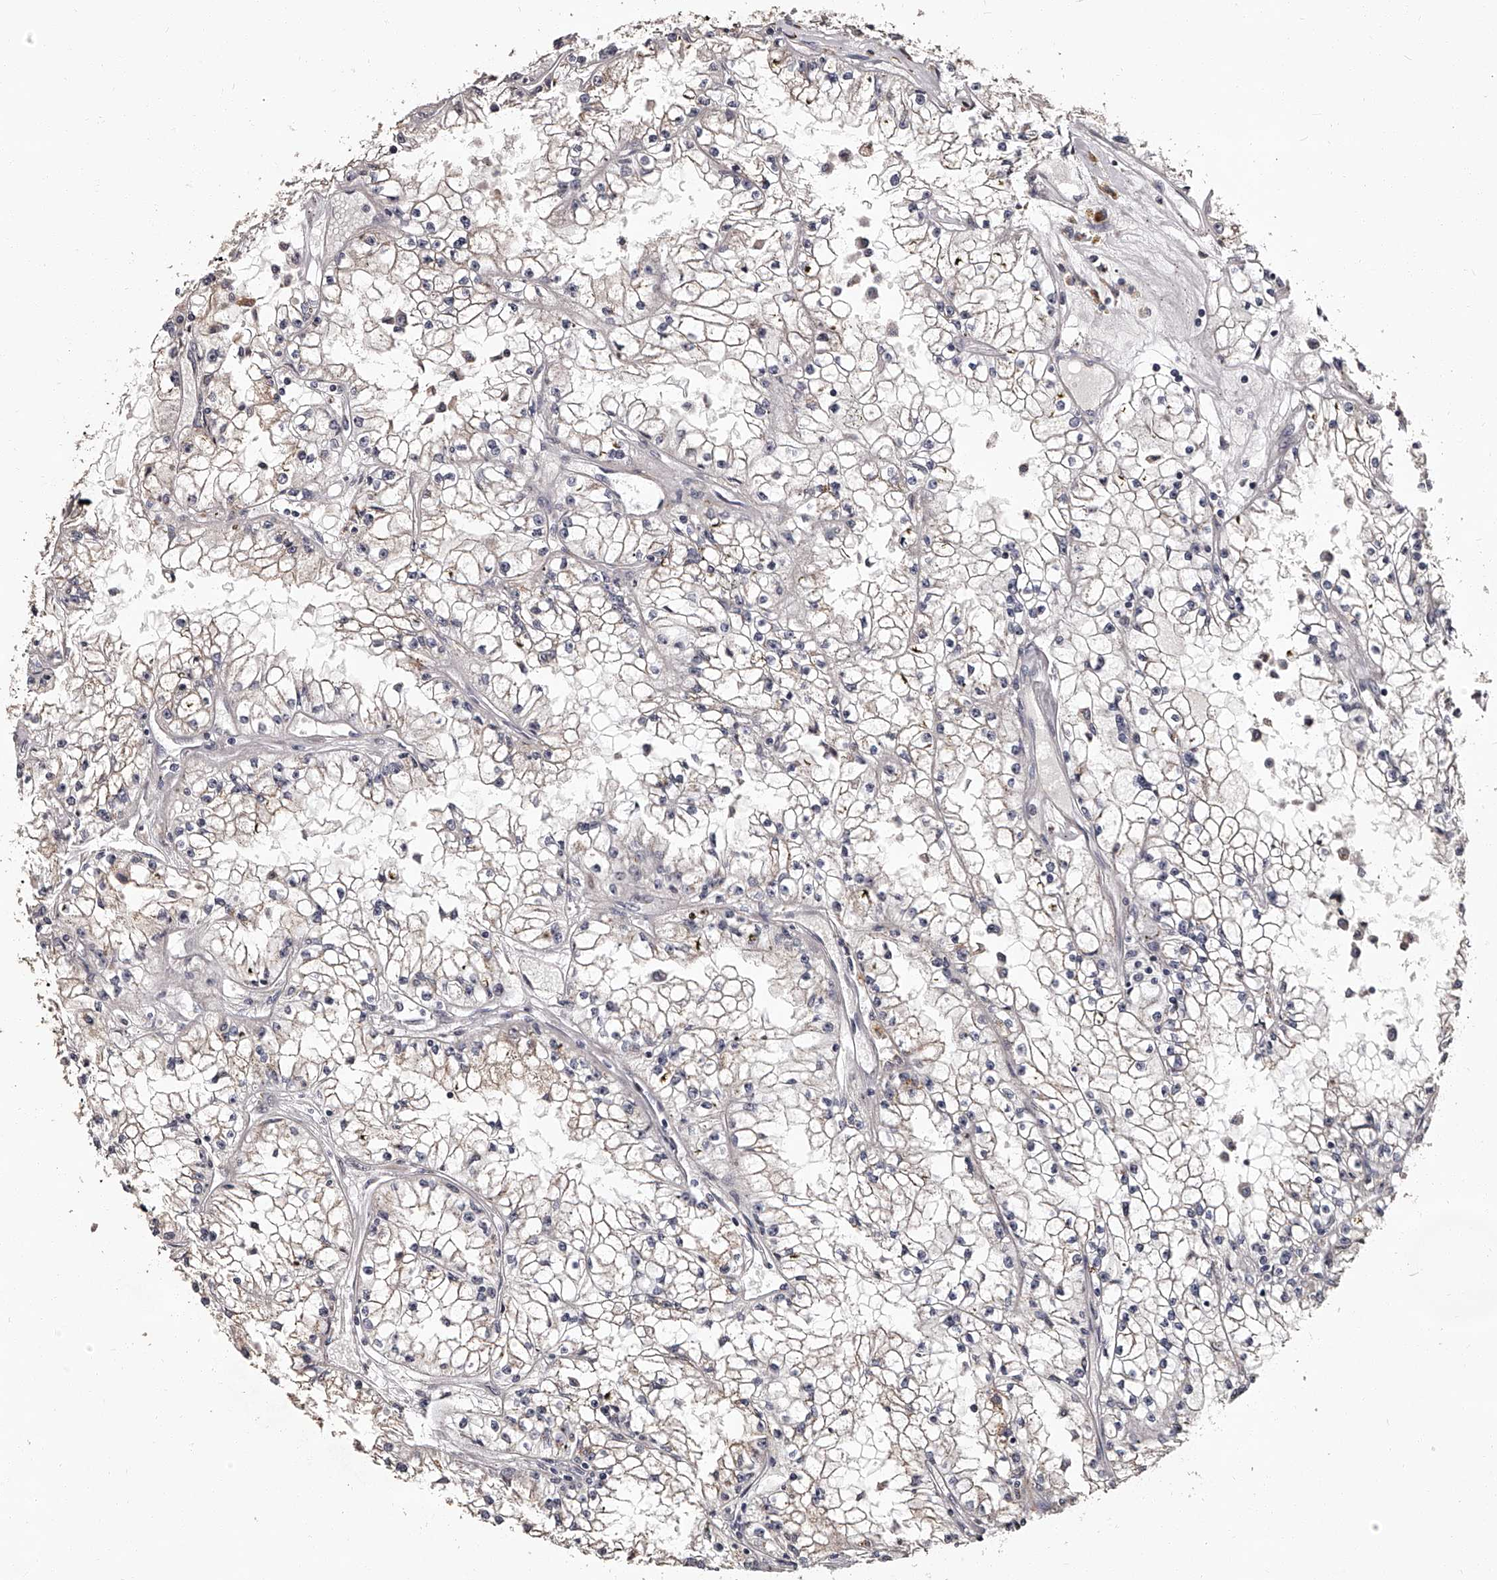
{"staining": {"intensity": "negative", "quantity": "none", "location": "none"}, "tissue": "renal cancer", "cell_type": "Tumor cells", "image_type": "cancer", "snomed": [{"axis": "morphology", "description": "Adenocarcinoma, NOS"}, {"axis": "topography", "description": "Kidney"}], "caption": "Renal cancer (adenocarcinoma) was stained to show a protein in brown. There is no significant expression in tumor cells.", "gene": "RSC1A1", "patient": {"sex": "male", "age": 56}}